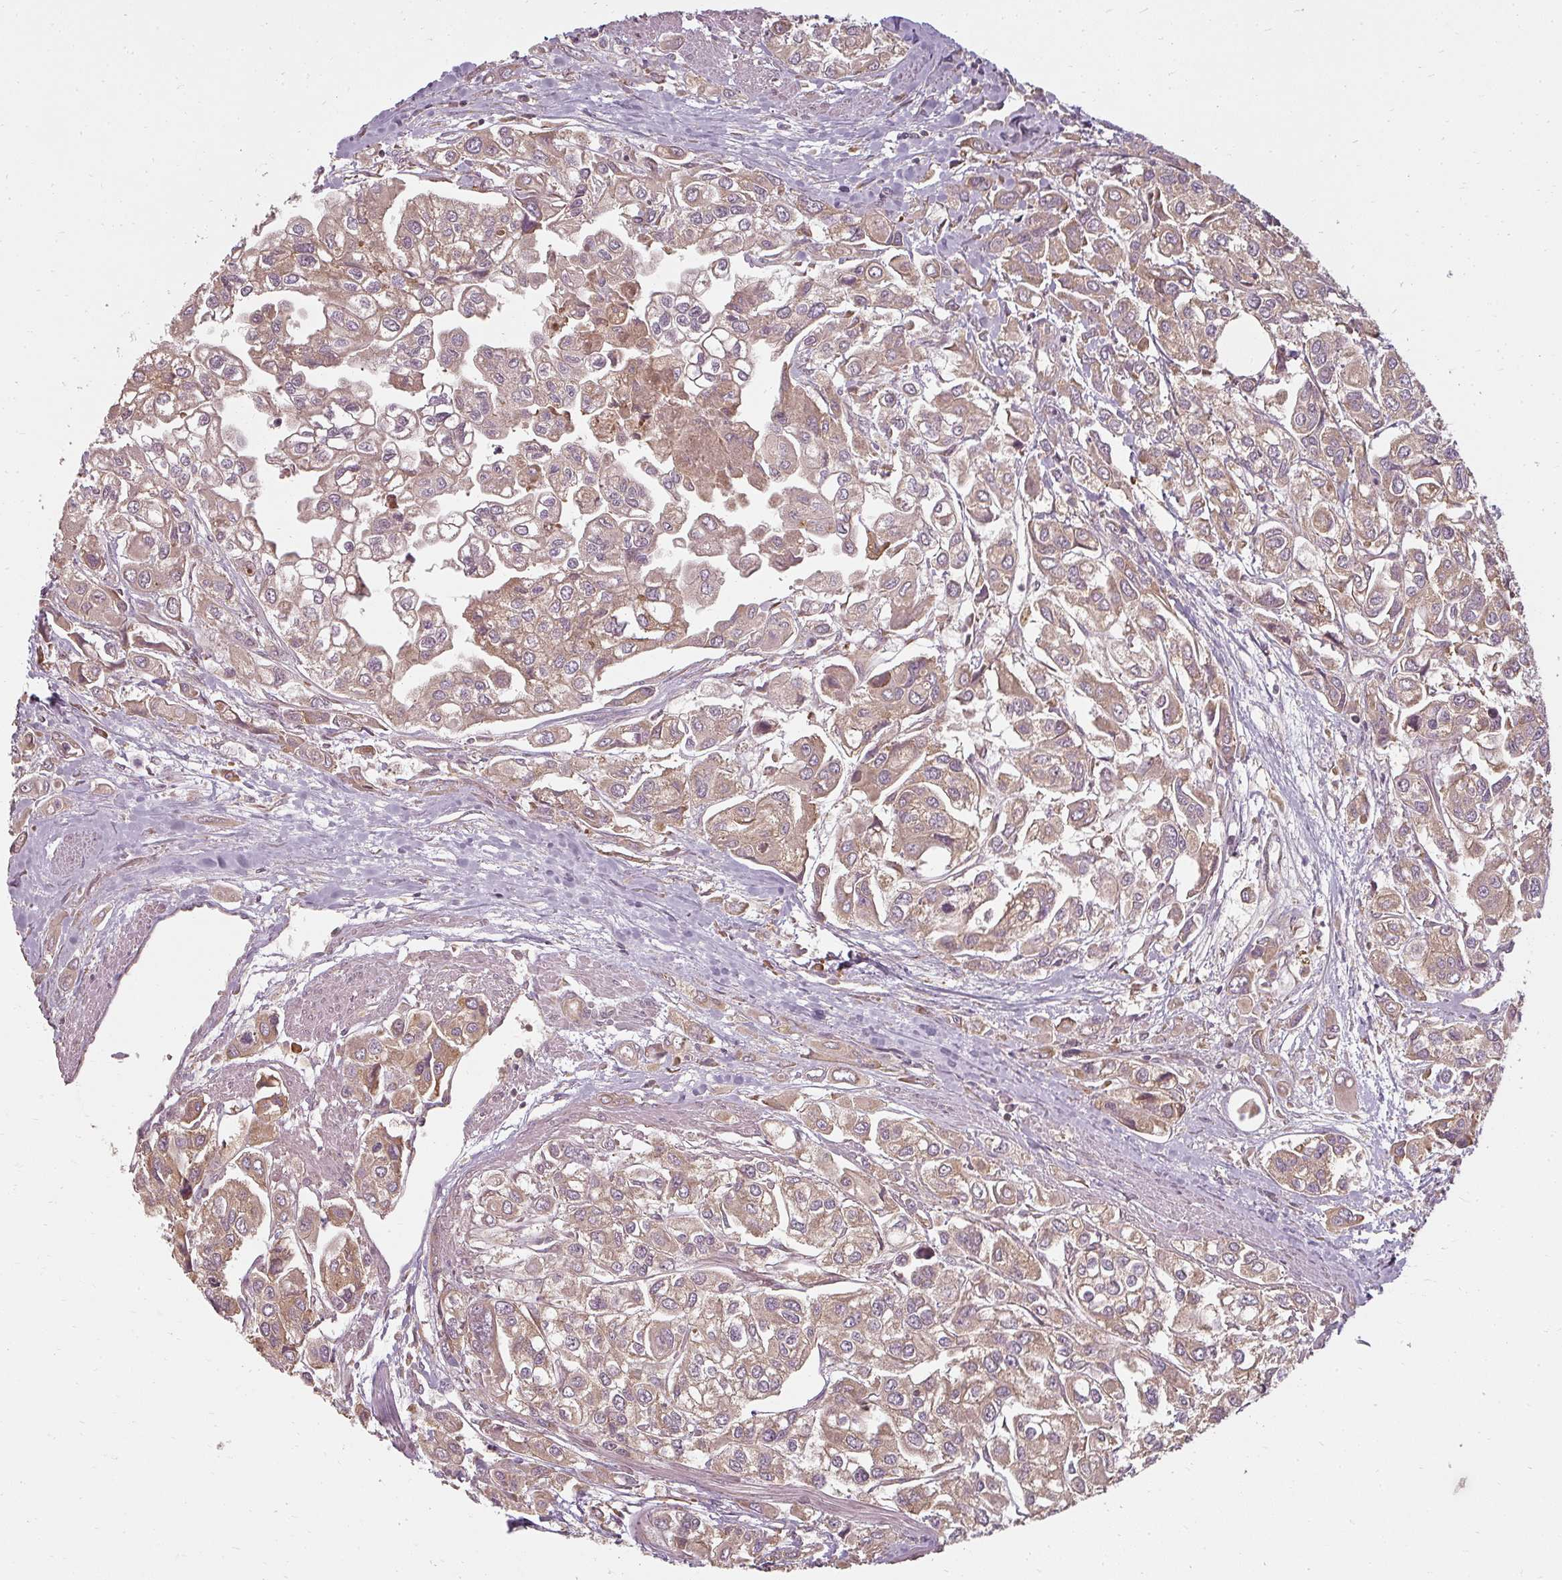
{"staining": {"intensity": "moderate", "quantity": ">75%", "location": "cytoplasmic/membranous"}, "tissue": "urothelial cancer", "cell_type": "Tumor cells", "image_type": "cancer", "snomed": [{"axis": "morphology", "description": "Urothelial carcinoma, High grade"}, {"axis": "topography", "description": "Urinary bladder"}], "caption": "The photomicrograph exhibits immunohistochemical staining of urothelial cancer. There is moderate cytoplasmic/membranous positivity is identified in about >75% of tumor cells.", "gene": "RPL24", "patient": {"sex": "male", "age": 67}}